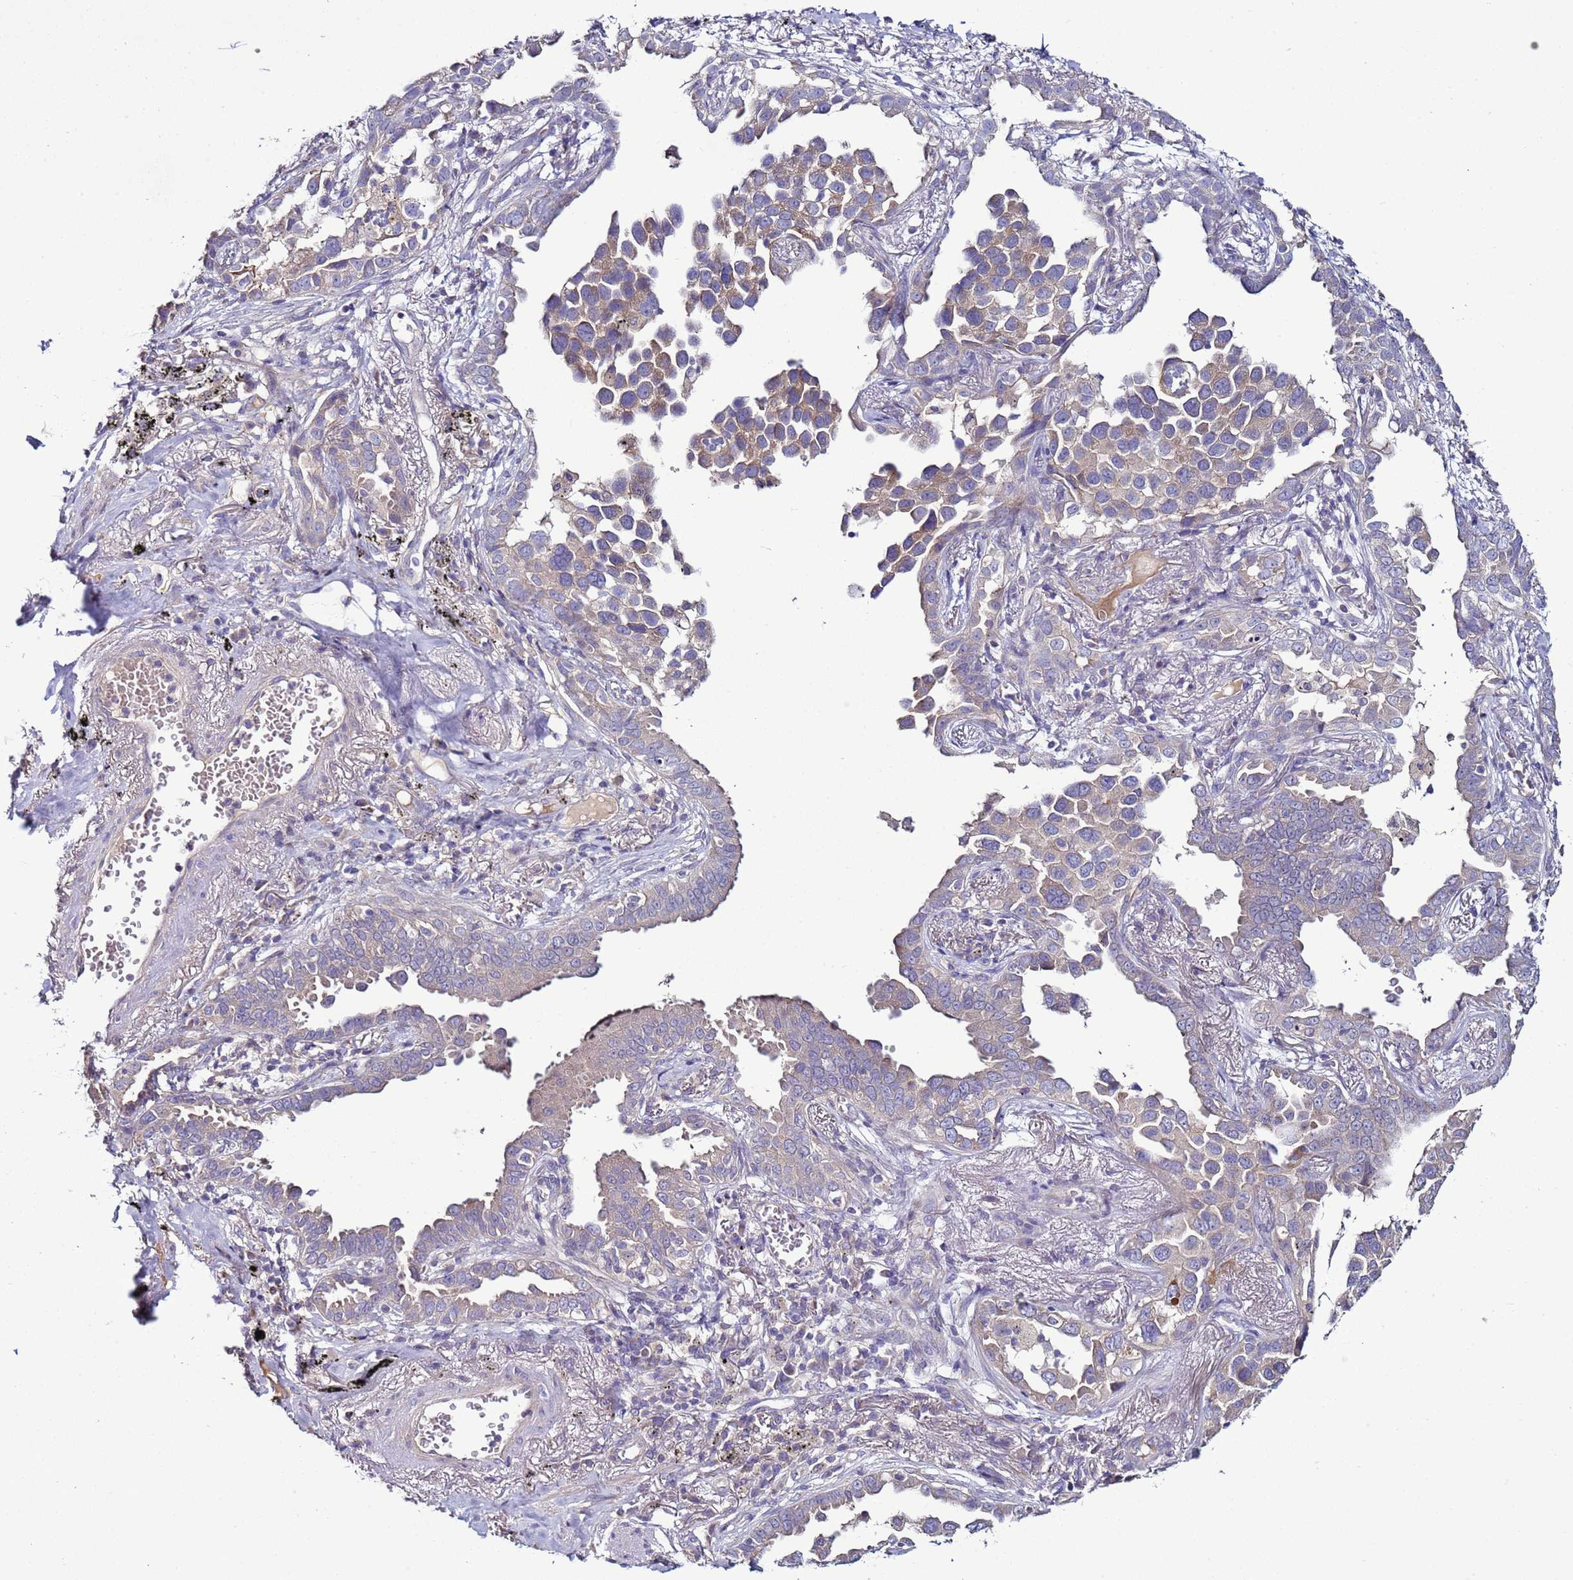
{"staining": {"intensity": "weak", "quantity": "<25%", "location": "cytoplasmic/membranous"}, "tissue": "lung cancer", "cell_type": "Tumor cells", "image_type": "cancer", "snomed": [{"axis": "morphology", "description": "Adenocarcinoma, NOS"}, {"axis": "topography", "description": "Lung"}], "caption": "Tumor cells show no significant expression in lung cancer (adenocarcinoma).", "gene": "RABL2B", "patient": {"sex": "male", "age": 67}}